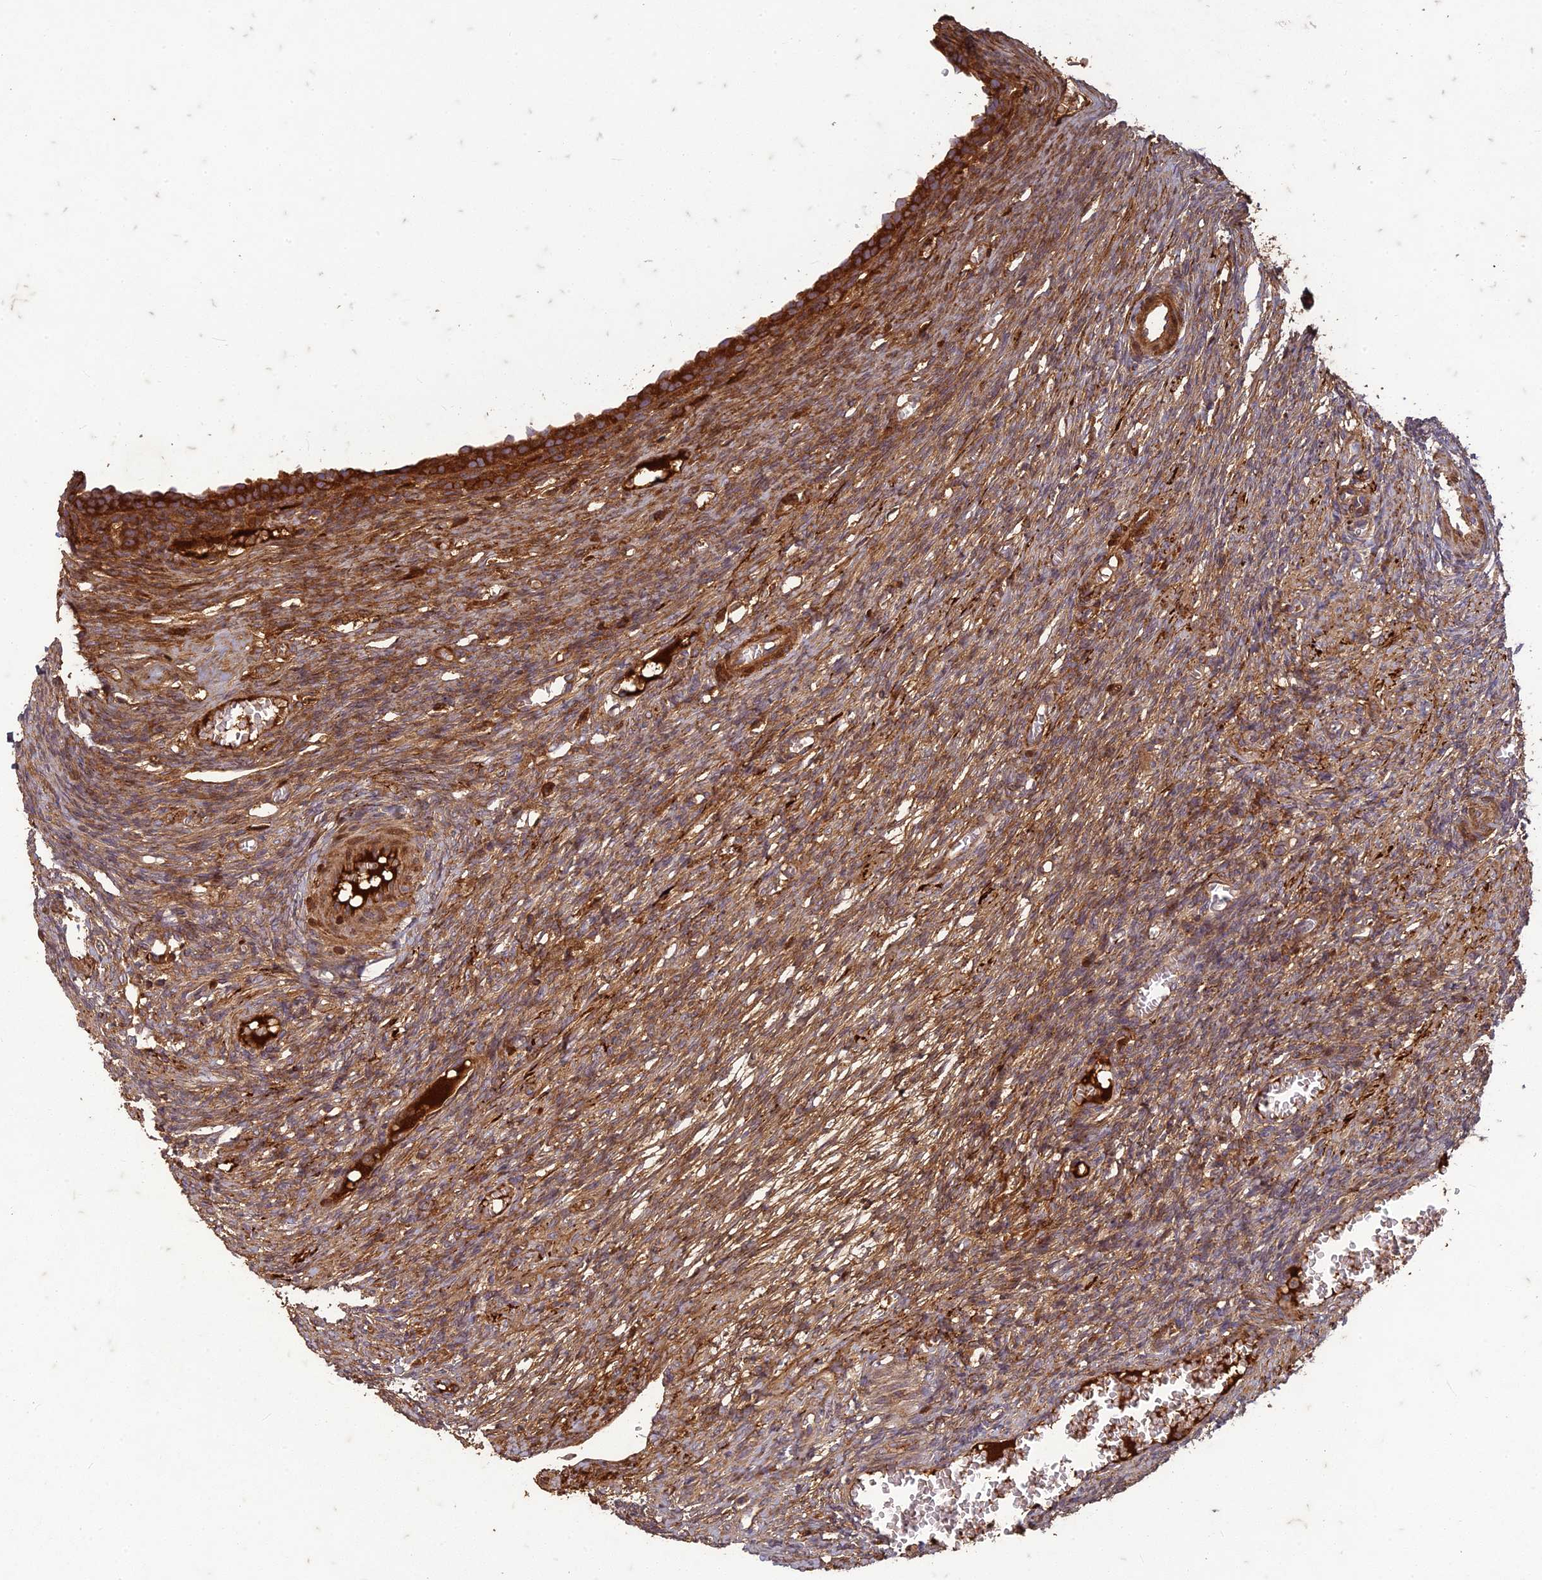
{"staining": {"intensity": "strong", "quantity": ">75%", "location": "cytoplasmic/membranous"}, "tissue": "ovary", "cell_type": "Follicle cells", "image_type": "normal", "snomed": [{"axis": "morphology", "description": "Normal tissue, NOS"}, {"axis": "topography", "description": "Ovary"}], "caption": "This histopathology image displays IHC staining of normal human ovary, with high strong cytoplasmic/membranous staining in about >75% of follicle cells.", "gene": "TCF25", "patient": {"sex": "female", "age": 27}}